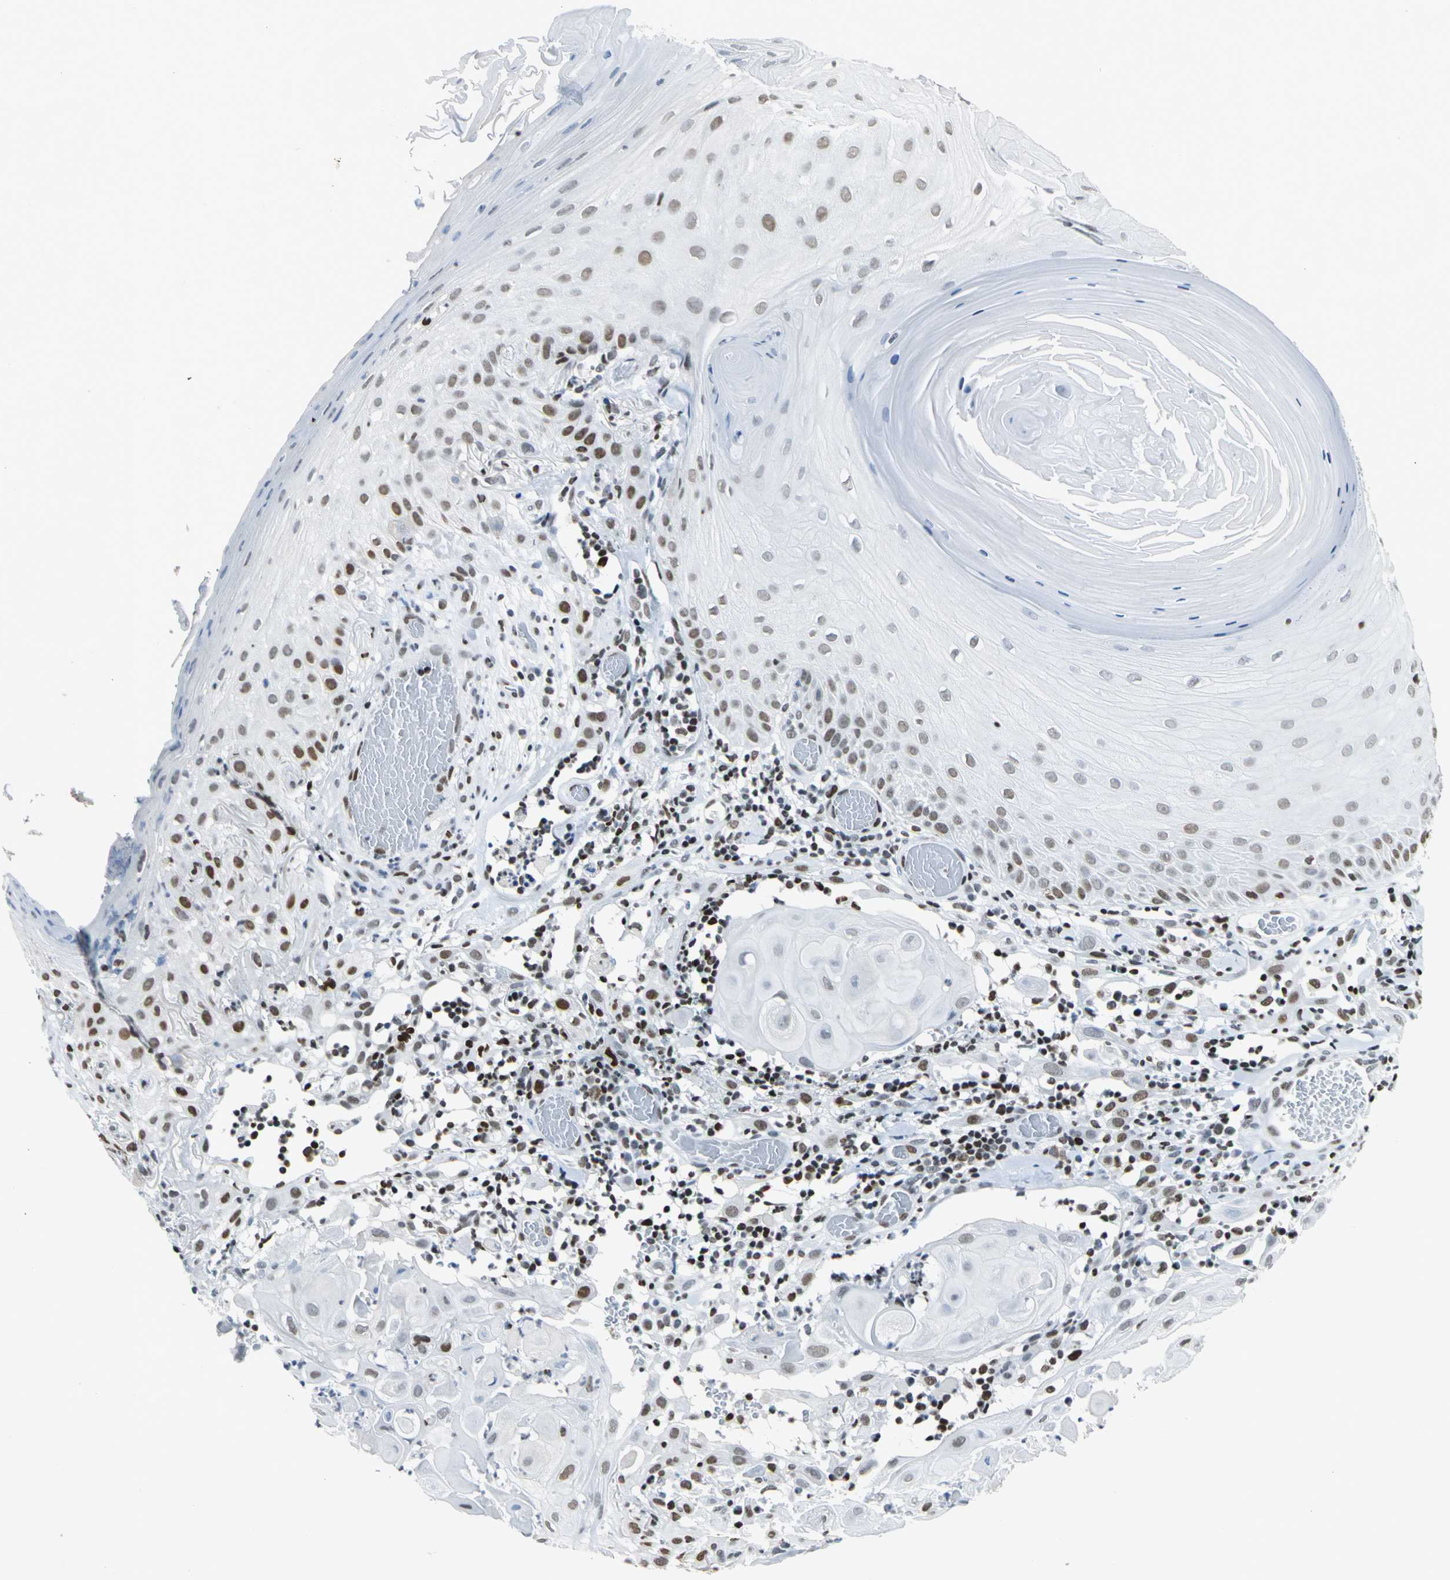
{"staining": {"intensity": "strong", "quantity": "25%-75%", "location": "nuclear"}, "tissue": "skin cancer", "cell_type": "Tumor cells", "image_type": "cancer", "snomed": [{"axis": "morphology", "description": "Squamous cell carcinoma, NOS"}, {"axis": "topography", "description": "Skin"}], "caption": "Immunohistochemistry staining of skin cancer, which reveals high levels of strong nuclear expression in about 25%-75% of tumor cells indicating strong nuclear protein expression. The staining was performed using DAB (brown) for protein detection and nuclei were counterstained in hematoxylin (blue).", "gene": "HNRNPD", "patient": {"sex": "male", "age": 24}}